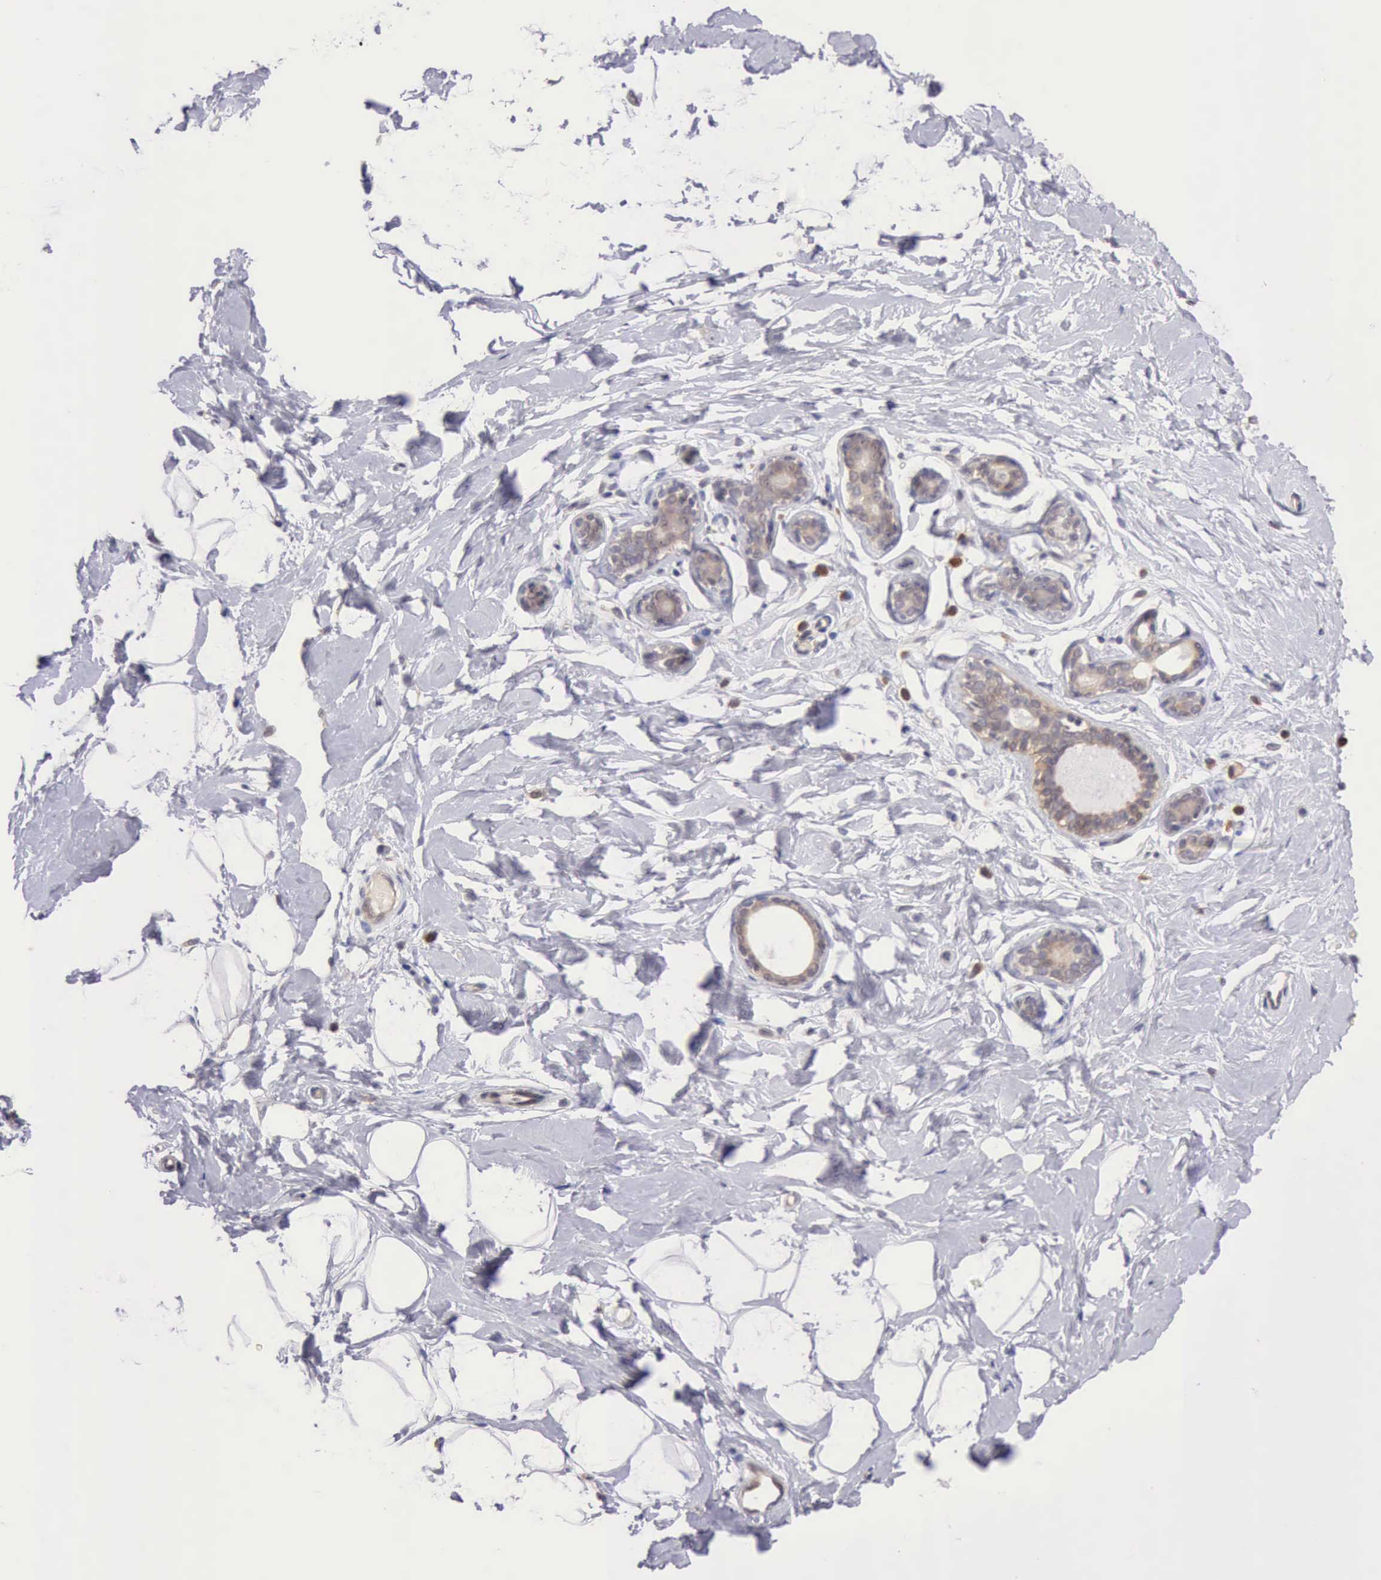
{"staining": {"intensity": "negative", "quantity": "none", "location": "none"}, "tissue": "breast", "cell_type": "Adipocytes", "image_type": "normal", "snomed": [{"axis": "morphology", "description": "Normal tissue, NOS"}, {"axis": "topography", "description": "Breast"}], "caption": "DAB immunohistochemical staining of normal human breast demonstrates no significant staining in adipocytes.", "gene": "DNAJB7", "patient": {"sex": "female", "age": 23}}